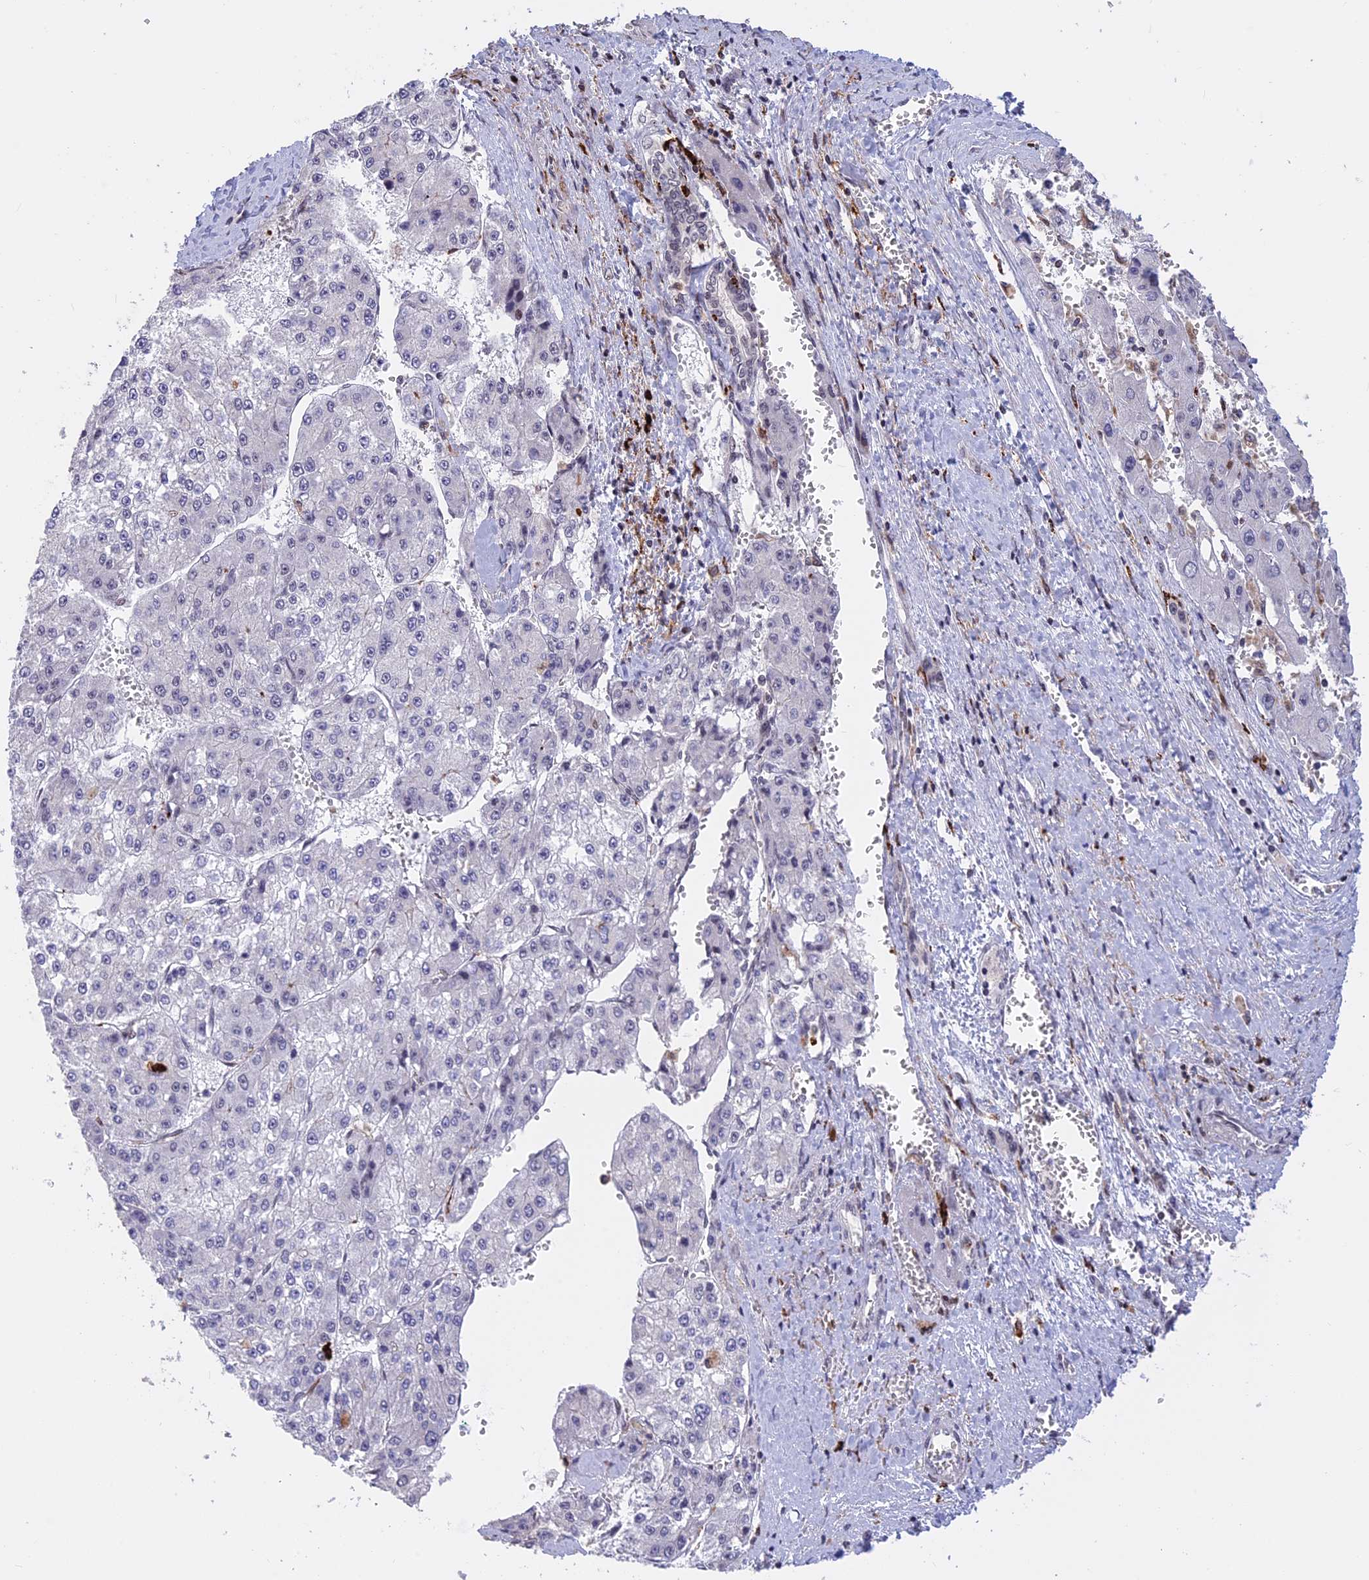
{"staining": {"intensity": "negative", "quantity": "none", "location": "none"}, "tissue": "liver cancer", "cell_type": "Tumor cells", "image_type": "cancer", "snomed": [{"axis": "morphology", "description": "Carcinoma, Hepatocellular, NOS"}, {"axis": "topography", "description": "Liver"}], "caption": "Immunohistochemical staining of human liver cancer (hepatocellular carcinoma) exhibits no significant expression in tumor cells. (DAB (3,3'-diaminobenzidine) IHC visualized using brightfield microscopy, high magnification).", "gene": "POLR2C", "patient": {"sex": "female", "age": 73}}